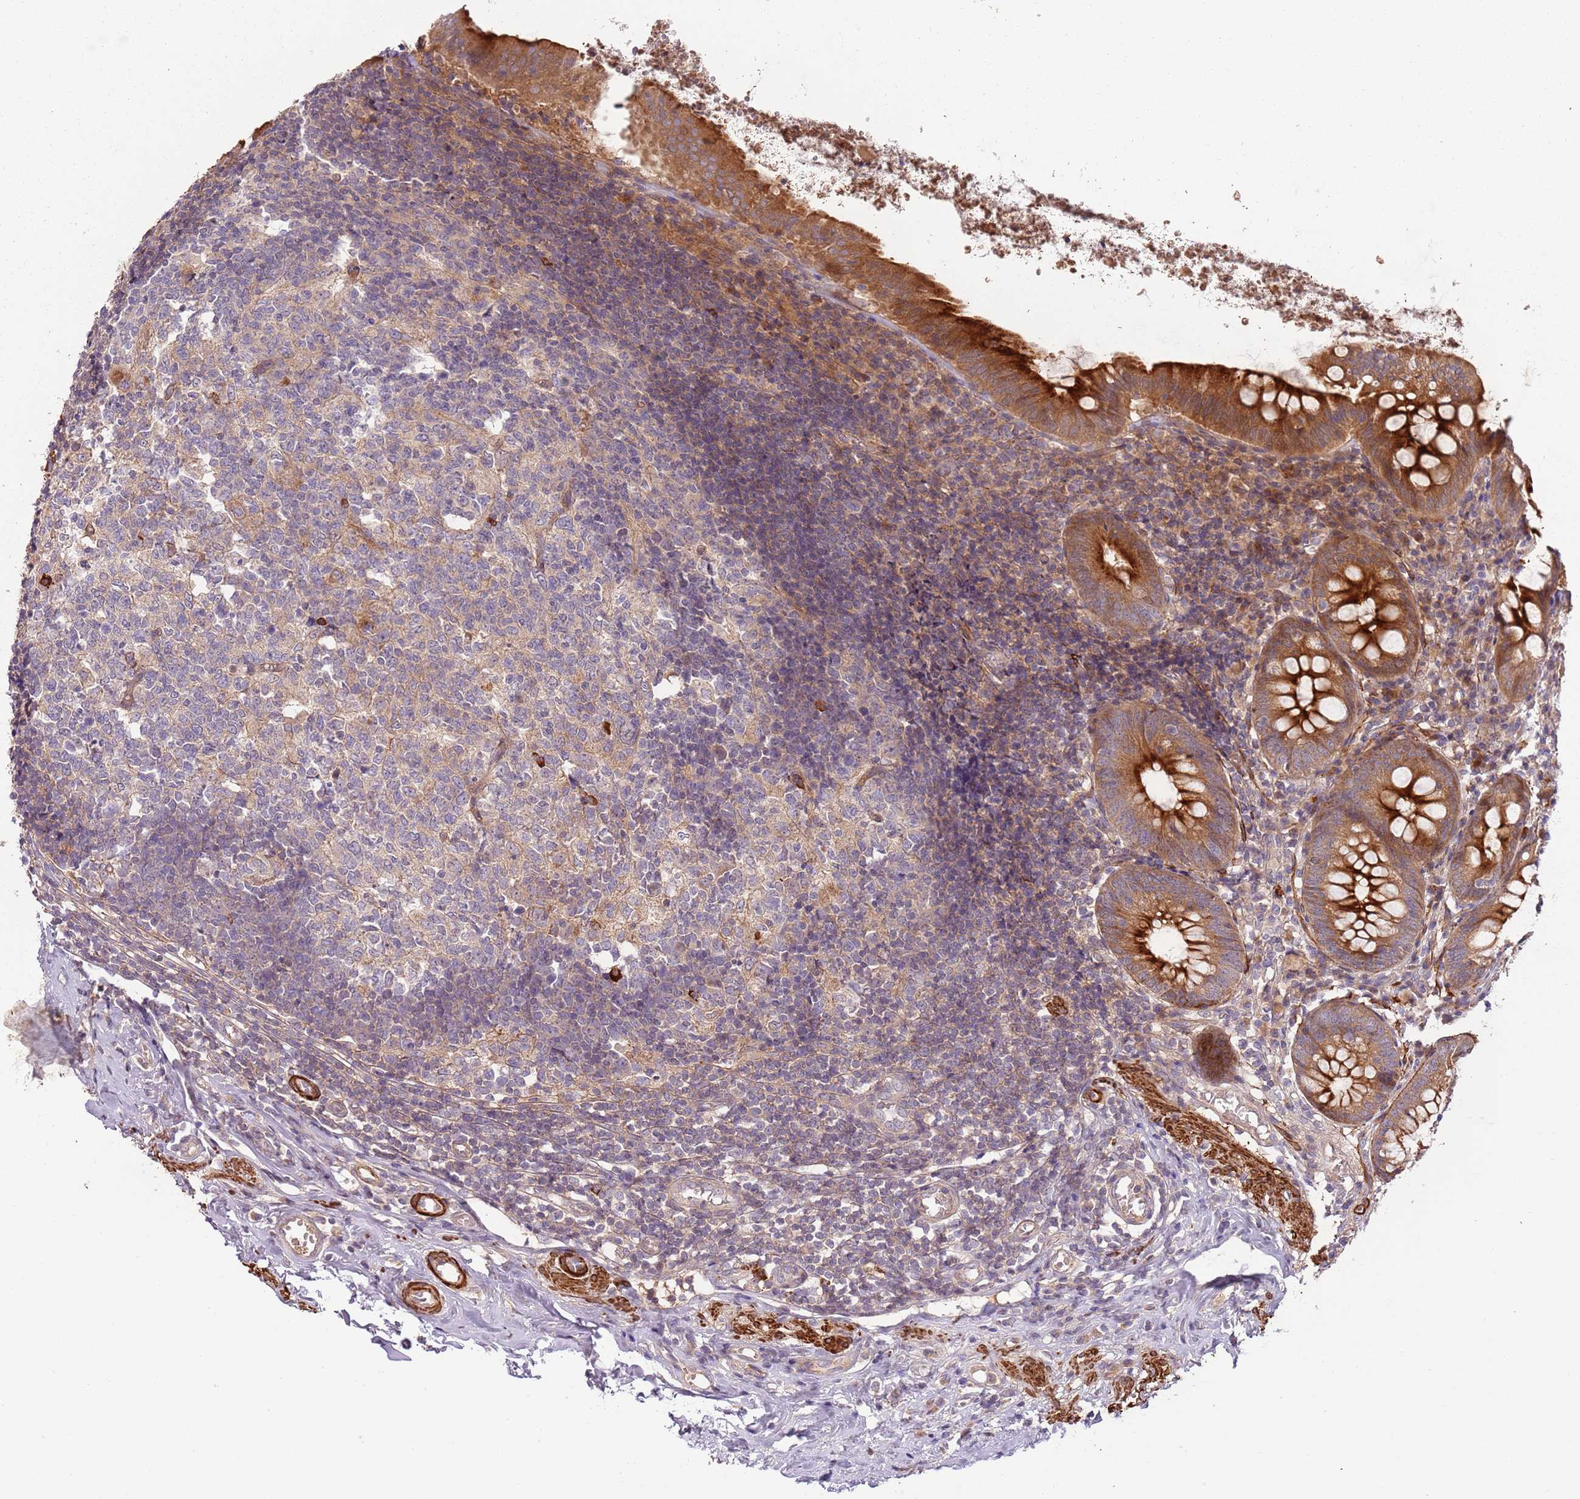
{"staining": {"intensity": "strong", "quantity": ">75%", "location": "cytoplasmic/membranous"}, "tissue": "appendix", "cell_type": "Glandular cells", "image_type": "normal", "snomed": [{"axis": "morphology", "description": "Normal tissue, NOS"}, {"axis": "topography", "description": "Appendix"}], "caption": "Normal appendix shows strong cytoplasmic/membranous positivity in about >75% of glandular cells, visualized by immunohistochemistry.", "gene": "RNF128", "patient": {"sex": "female", "age": 54}}